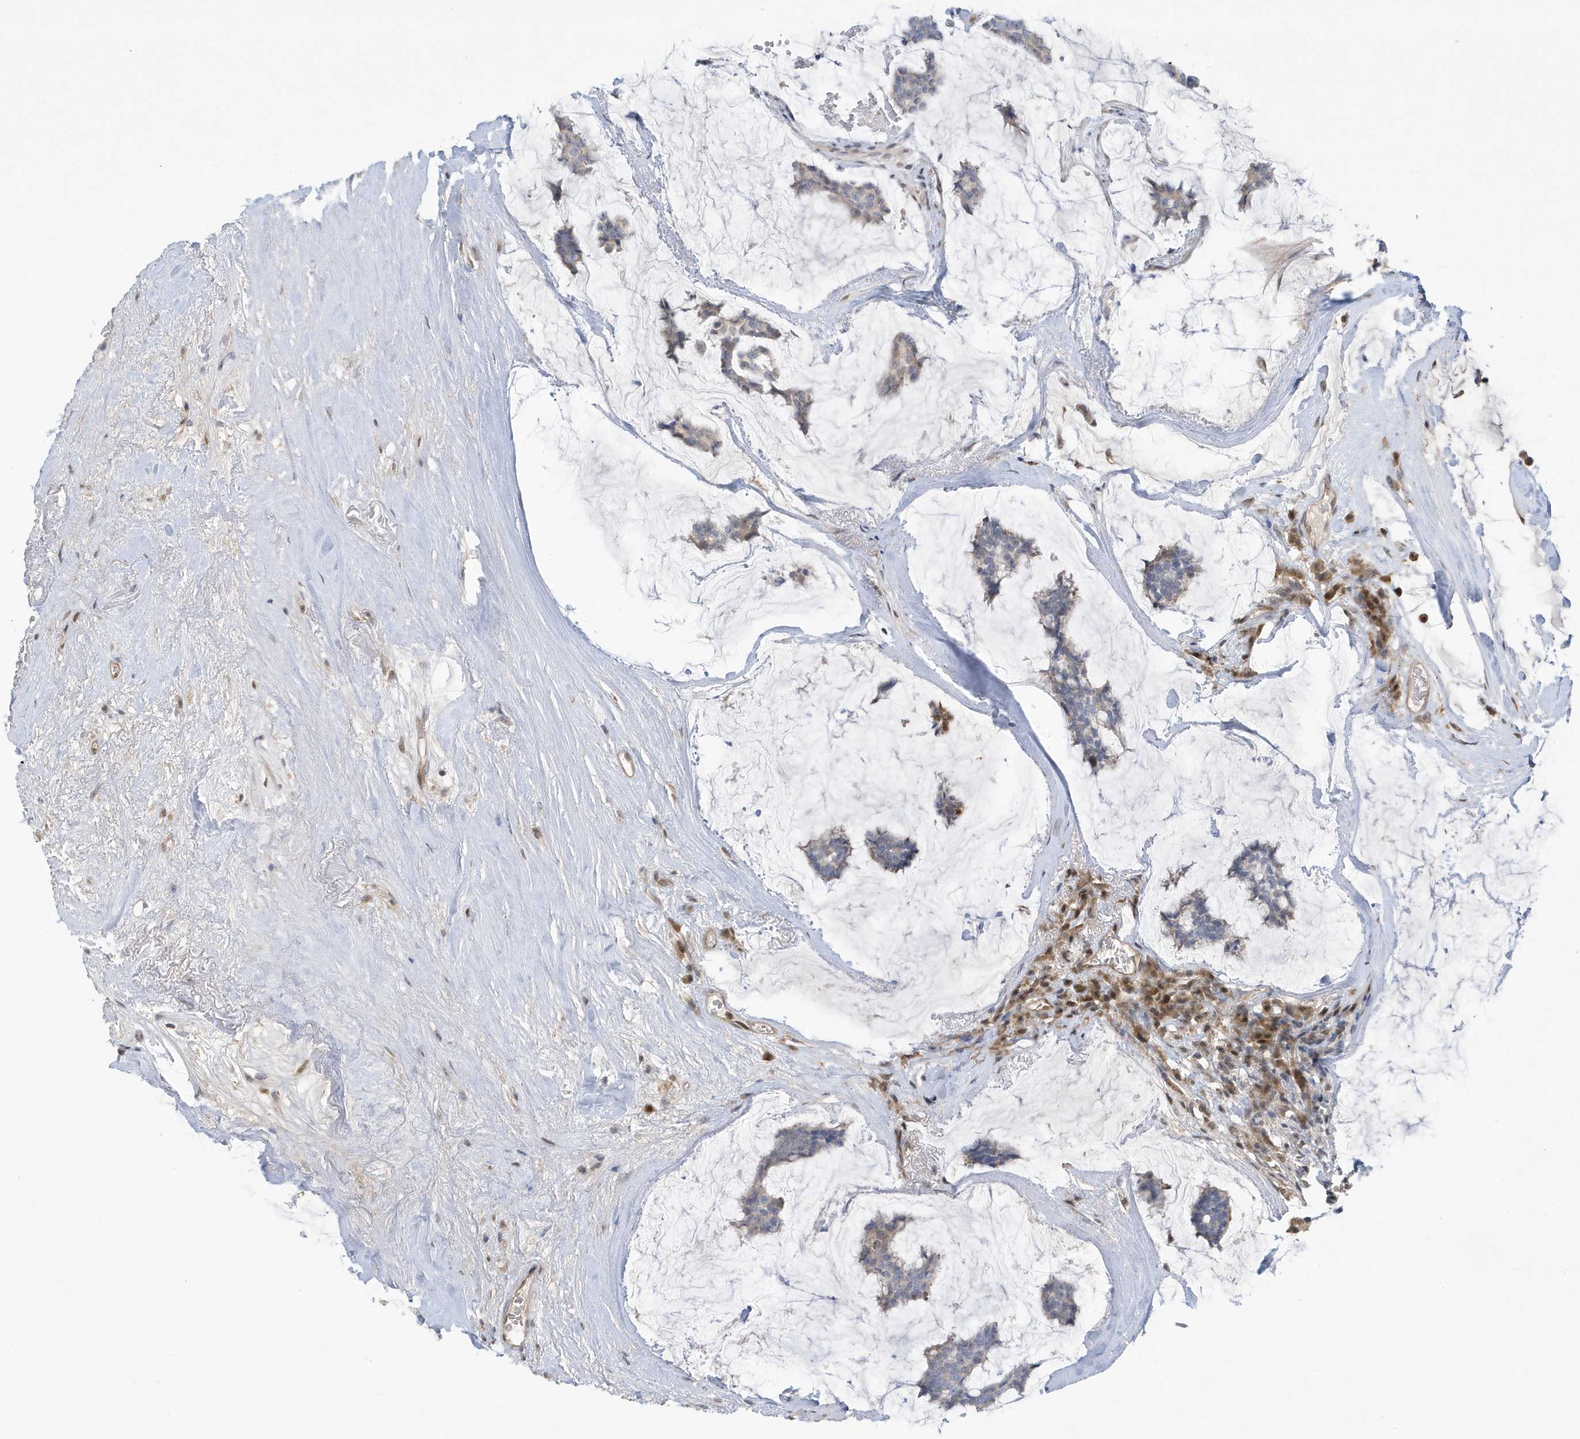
{"staining": {"intensity": "negative", "quantity": "none", "location": "none"}, "tissue": "breast cancer", "cell_type": "Tumor cells", "image_type": "cancer", "snomed": [{"axis": "morphology", "description": "Duct carcinoma"}, {"axis": "topography", "description": "Breast"}], "caption": "IHC histopathology image of human breast intraductal carcinoma stained for a protein (brown), which displays no expression in tumor cells.", "gene": "NCOA7", "patient": {"sex": "female", "age": 93}}